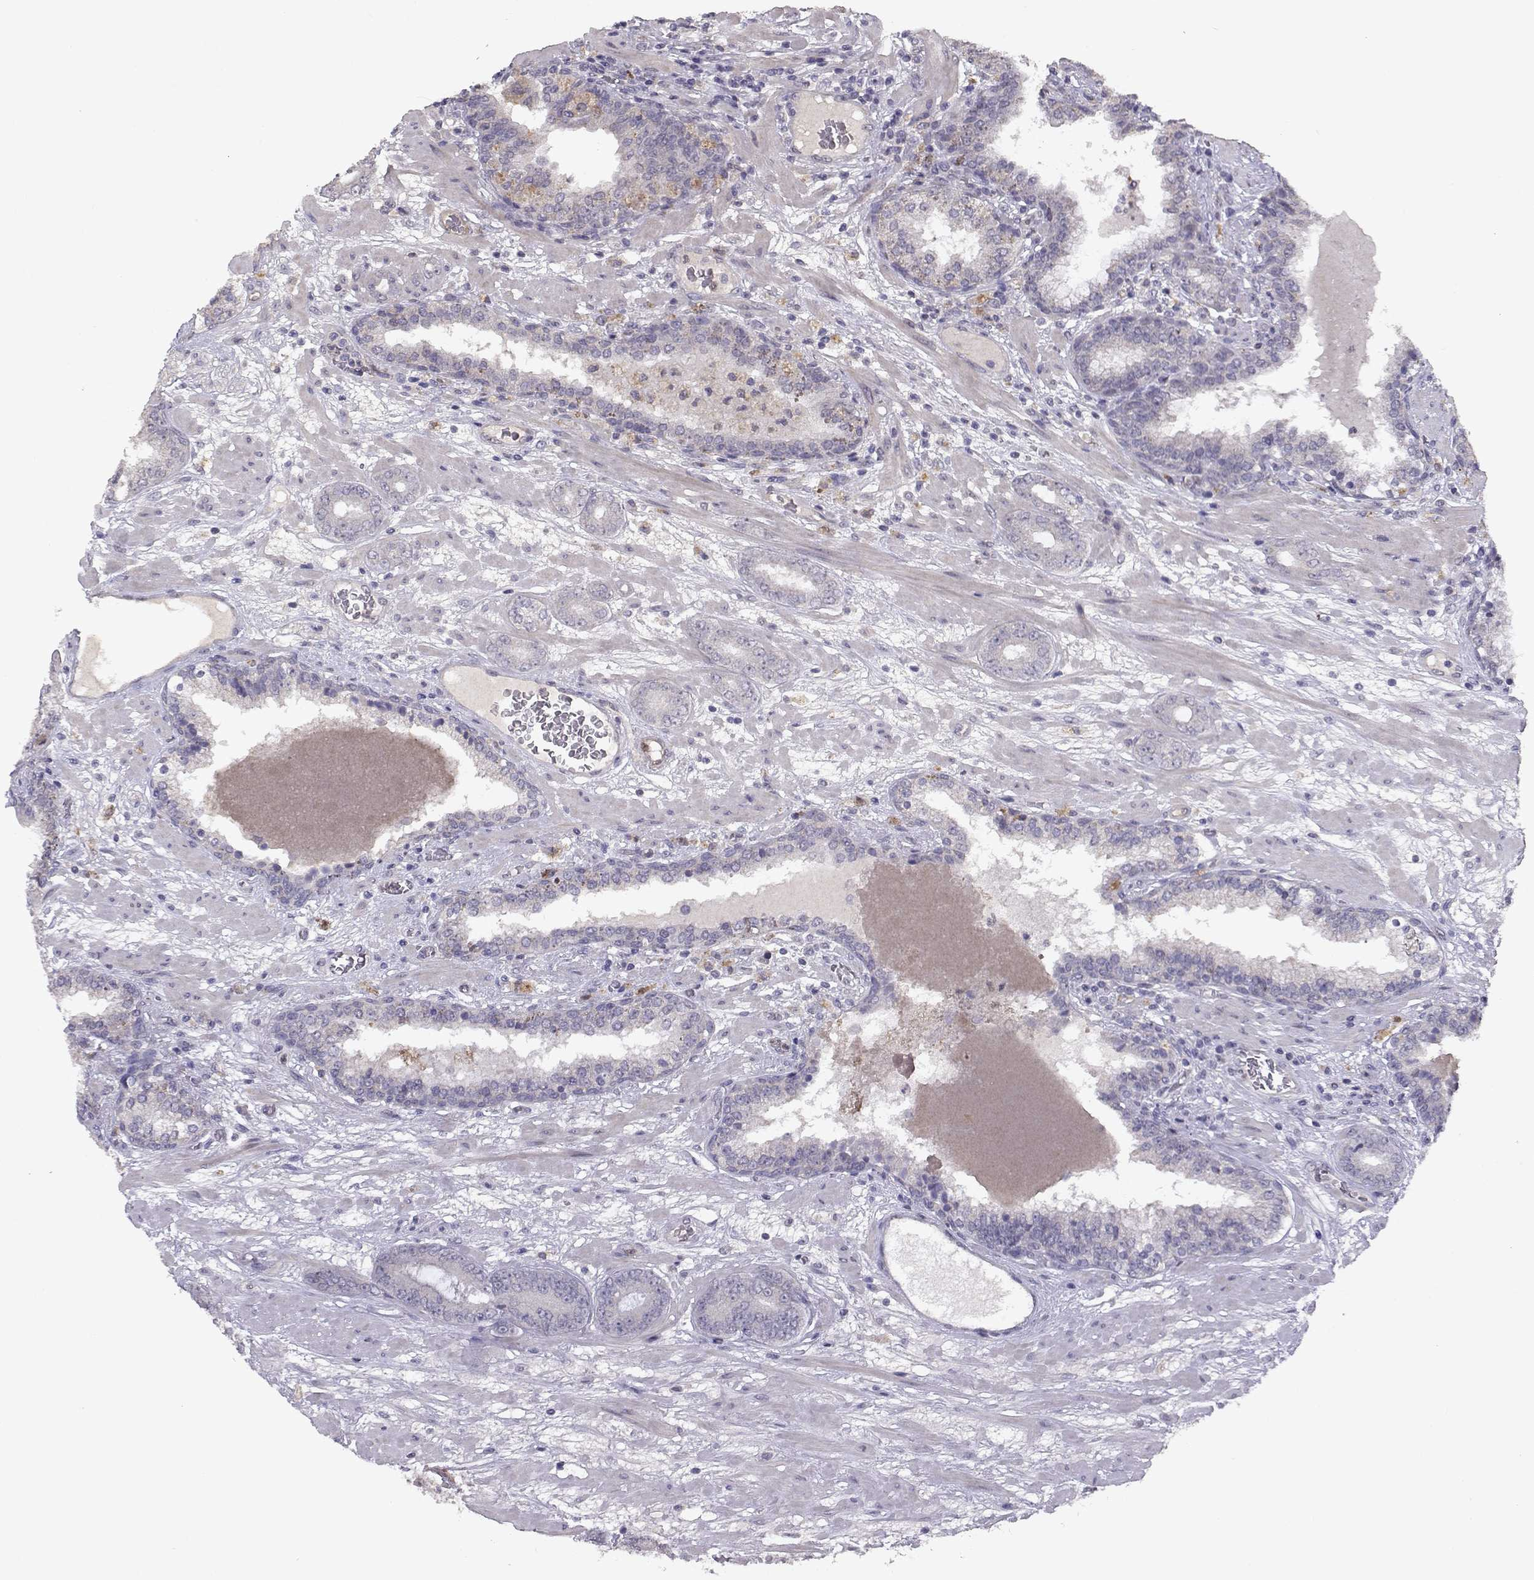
{"staining": {"intensity": "negative", "quantity": "none", "location": "none"}, "tissue": "prostate cancer", "cell_type": "Tumor cells", "image_type": "cancer", "snomed": [{"axis": "morphology", "description": "Adenocarcinoma, Low grade"}, {"axis": "topography", "description": "Prostate"}], "caption": "DAB (3,3'-diaminobenzidine) immunohistochemical staining of prostate cancer (adenocarcinoma (low-grade)) shows no significant expression in tumor cells.", "gene": "BMX", "patient": {"sex": "male", "age": 60}}